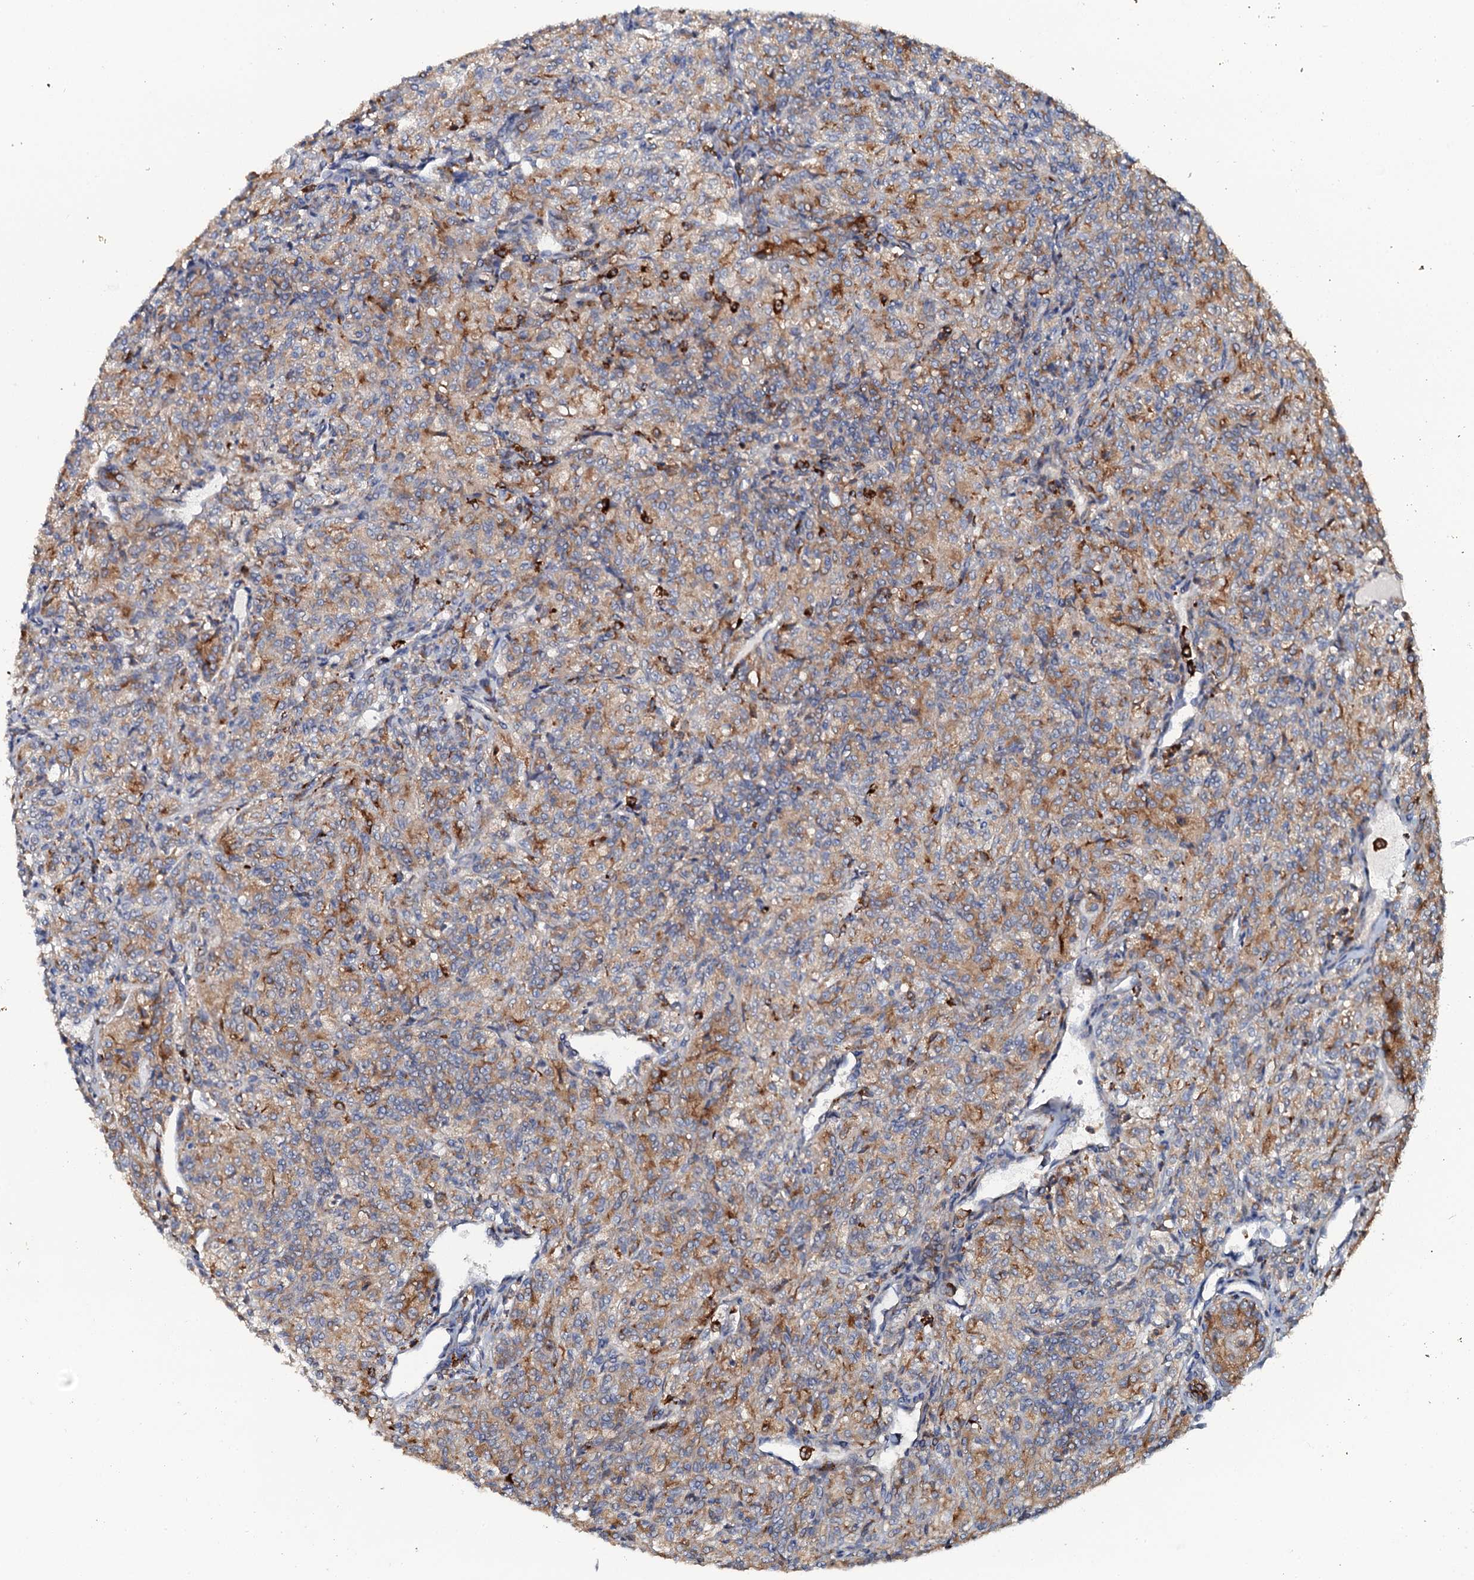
{"staining": {"intensity": "moderate", "quantity": "25%-75%", "location": "cytoplasmic/membranous"}, "tissue": "renal cancer", "cell_type": "Tumor cells", "image_type": "cancer", "snomed": [{"axis": "morphology", "description": "Adenocarcinoma, NOS"}, {"axis": "topography", "description": "Kidney"}], "caption": "Approximately 25%-75% of tumor cells in renal cancer (adenocarcinoma) demonstrate moderate cytoplasmic/membranous protein positivity as visualized by brown immunohistochemical staining.", "gene": "VAMP8", "patient": {"sex": "male", "age": 77}}